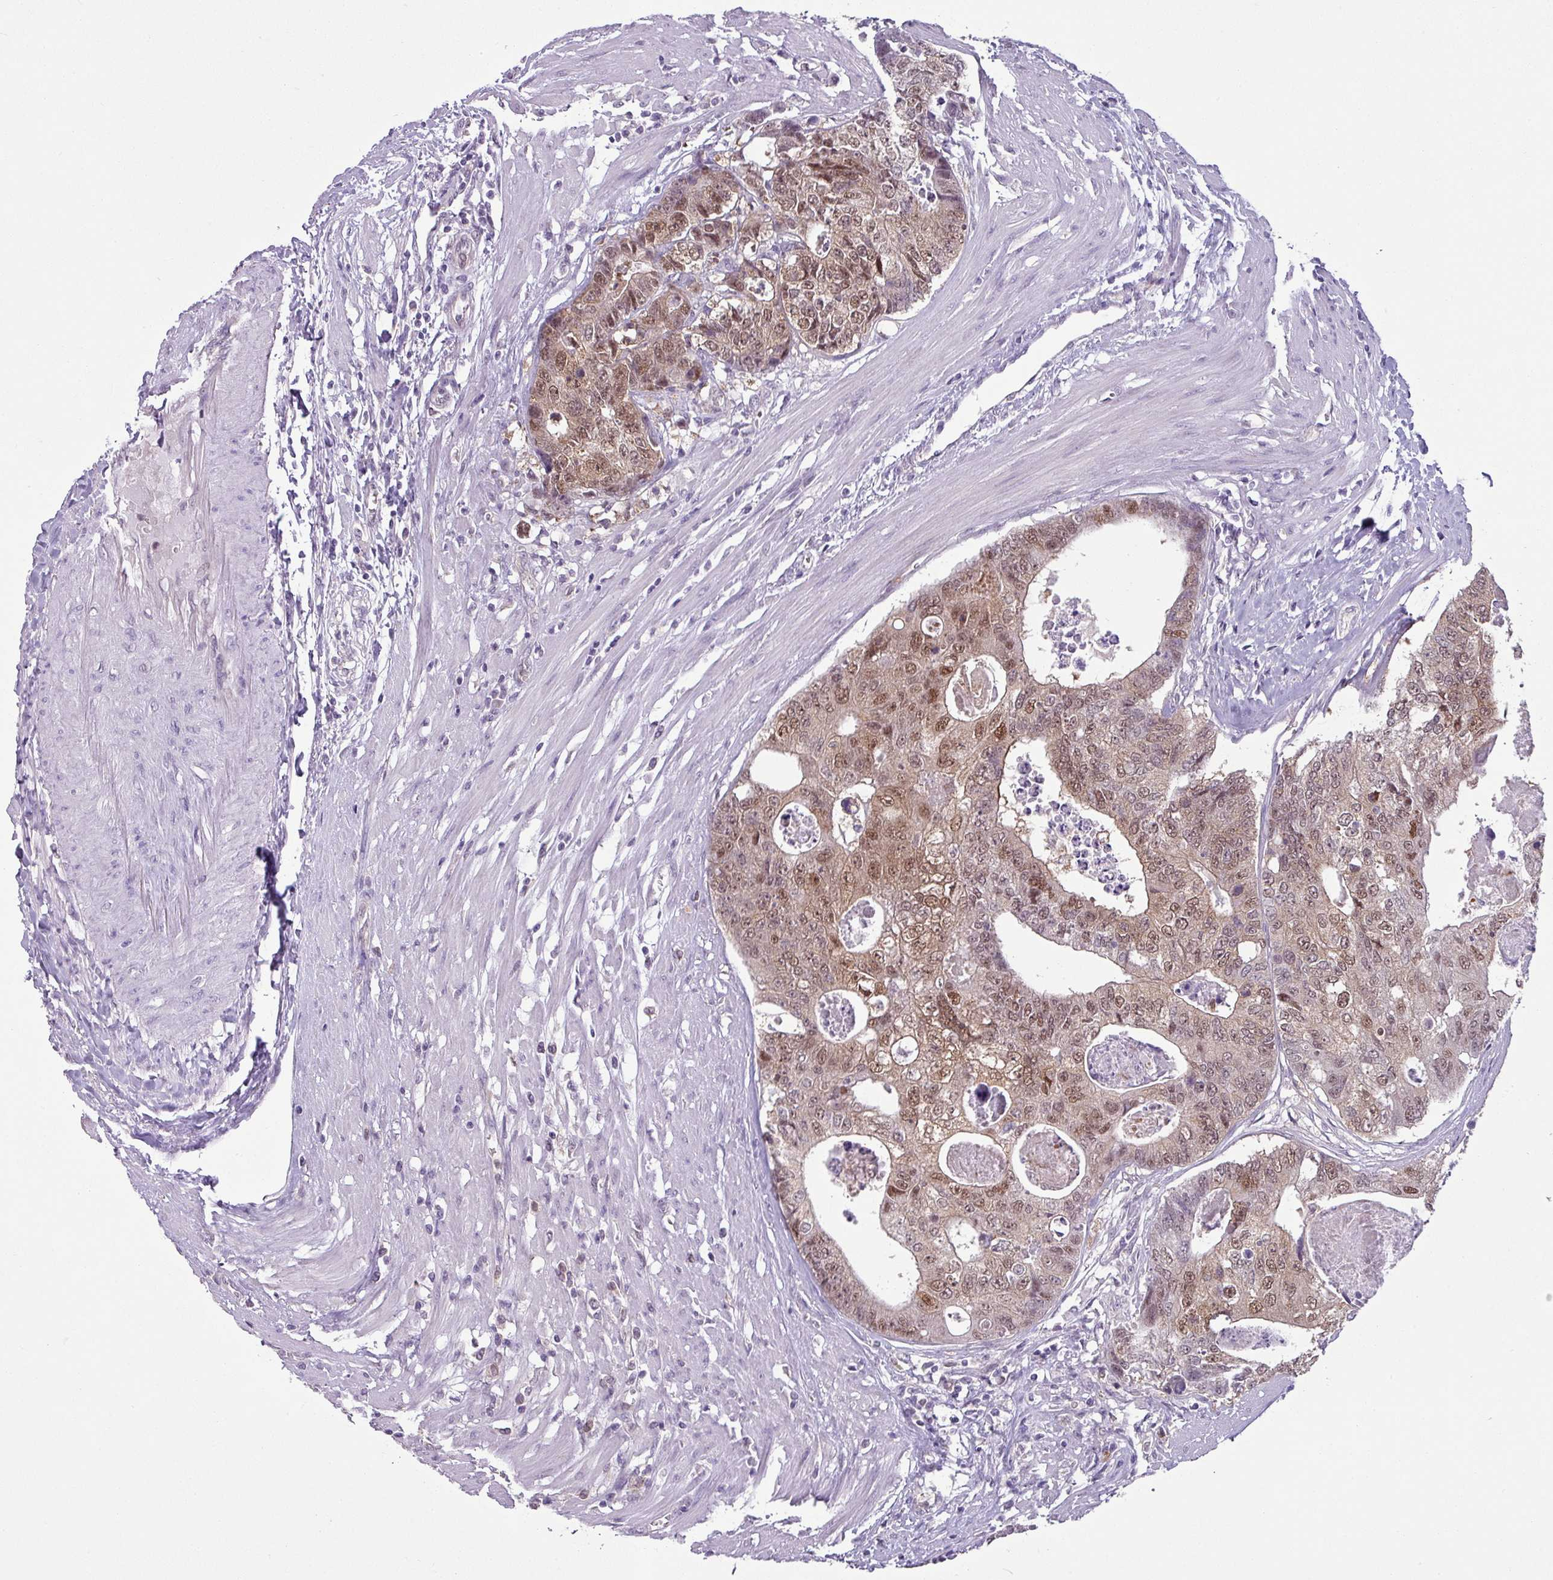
{"staining": {"intensity": "moderate", "quantity": ">75%", "location": "nuclear"}, "tissue": "colorectal cancer", "cell_type": "Tumor cells", "image_type": "cancer", "snomed": [{"axis": "morphology", "description": "Adenocarcinoma, NOS"}, {"axis": "topography", "description": "Colon"}], "caption": "Colorectal cancer stained with a protein marker reveals moderate staining in tumor cells.", "gene": "TTLL12", "patient": {"sex": "female", "age": 67}}